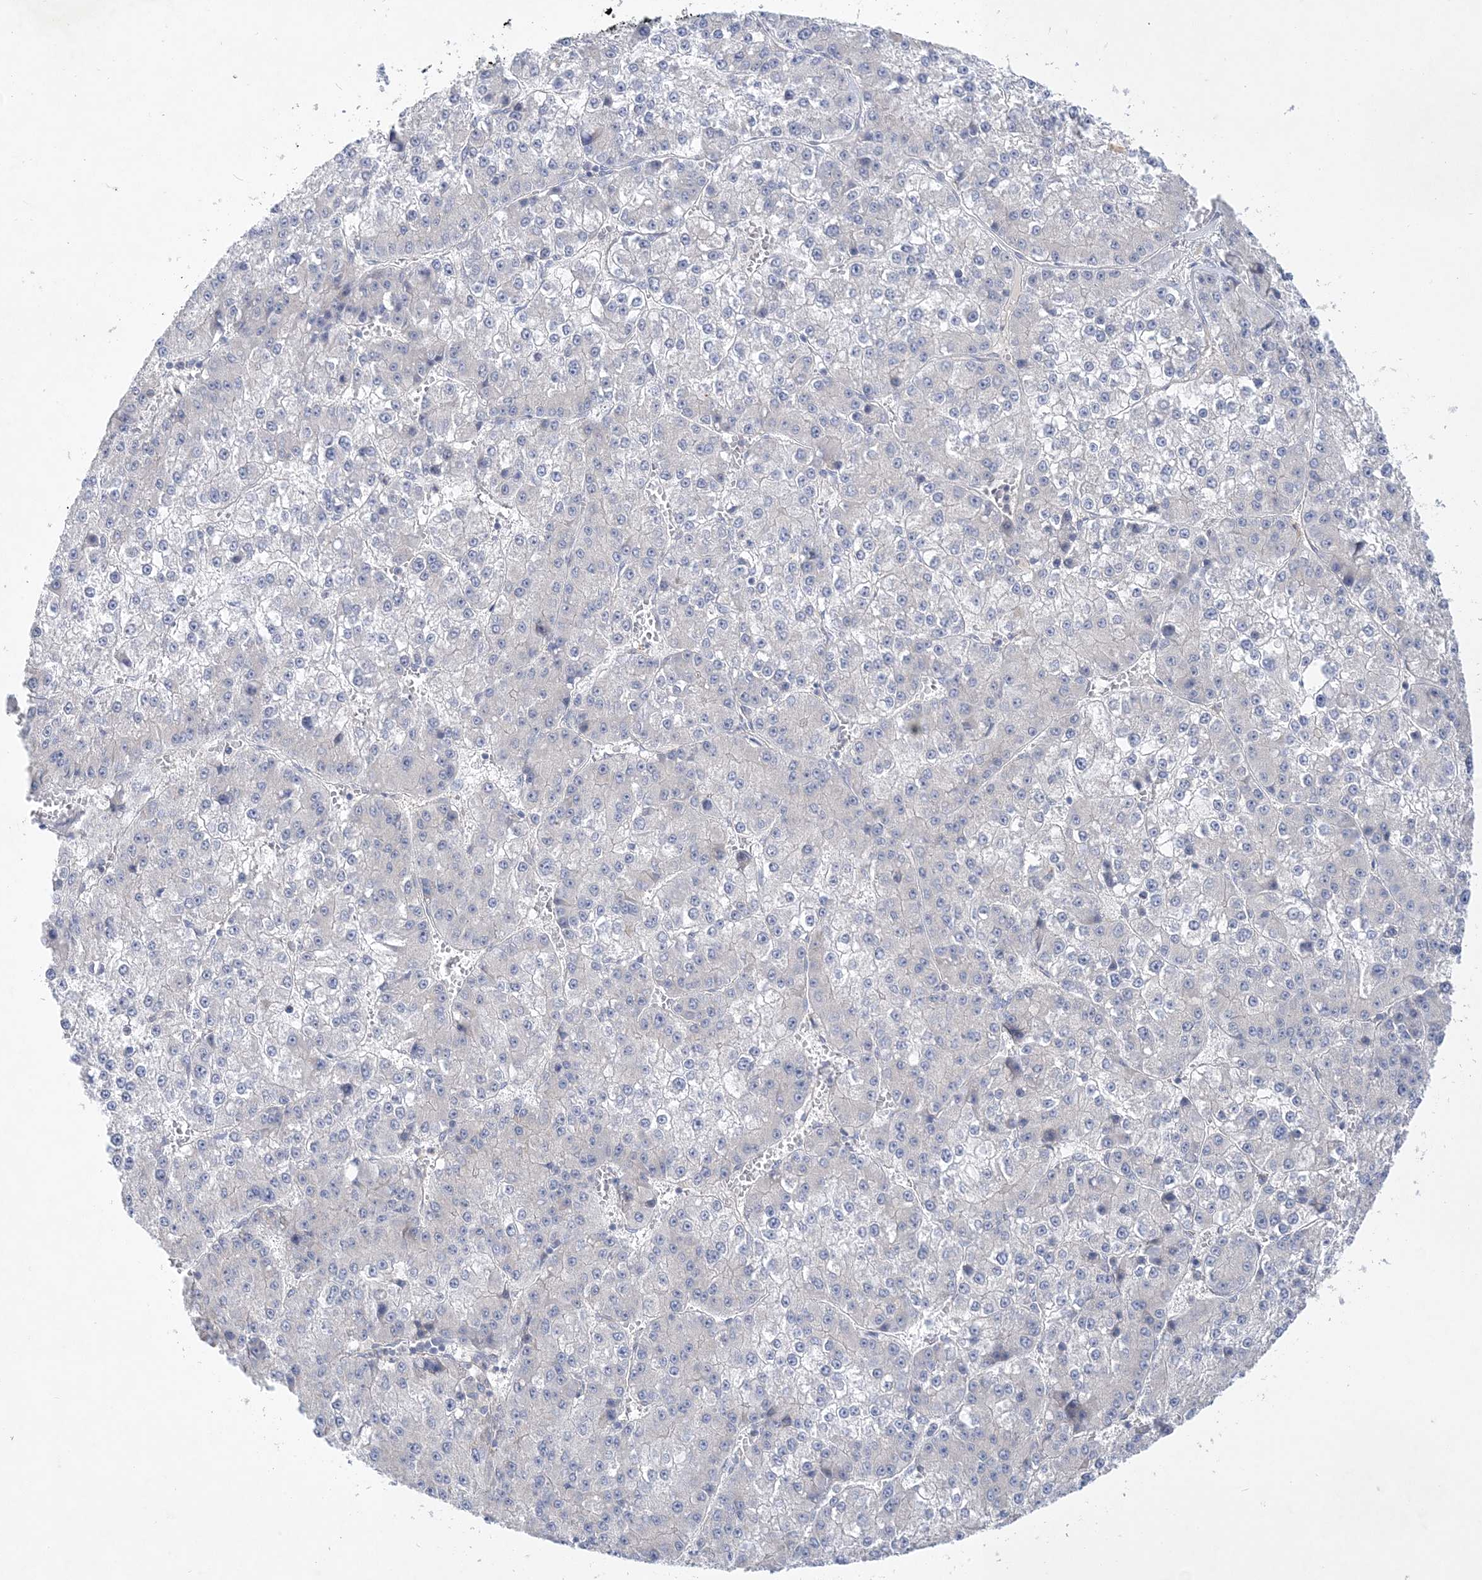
{"staining": {"intensity": "negative", "quantity": "none", "location": "none"}, "tissue": "liver cancer", "cell_type": "Tumor cells", "image_type": "cancer", "snomed": [{"axis": "morphology", "description": "Carcinoma, Hepatocellular, NOS"}, {"axis": "topography", "description": "Liver"}], "caption": "IHC image of neoplastic tissue: human liver cancer stained with DAB displays no significant protein staining in tumor cells.", "gene": "ANKRD35", "patient": {"sex": "female", "age": 73}}